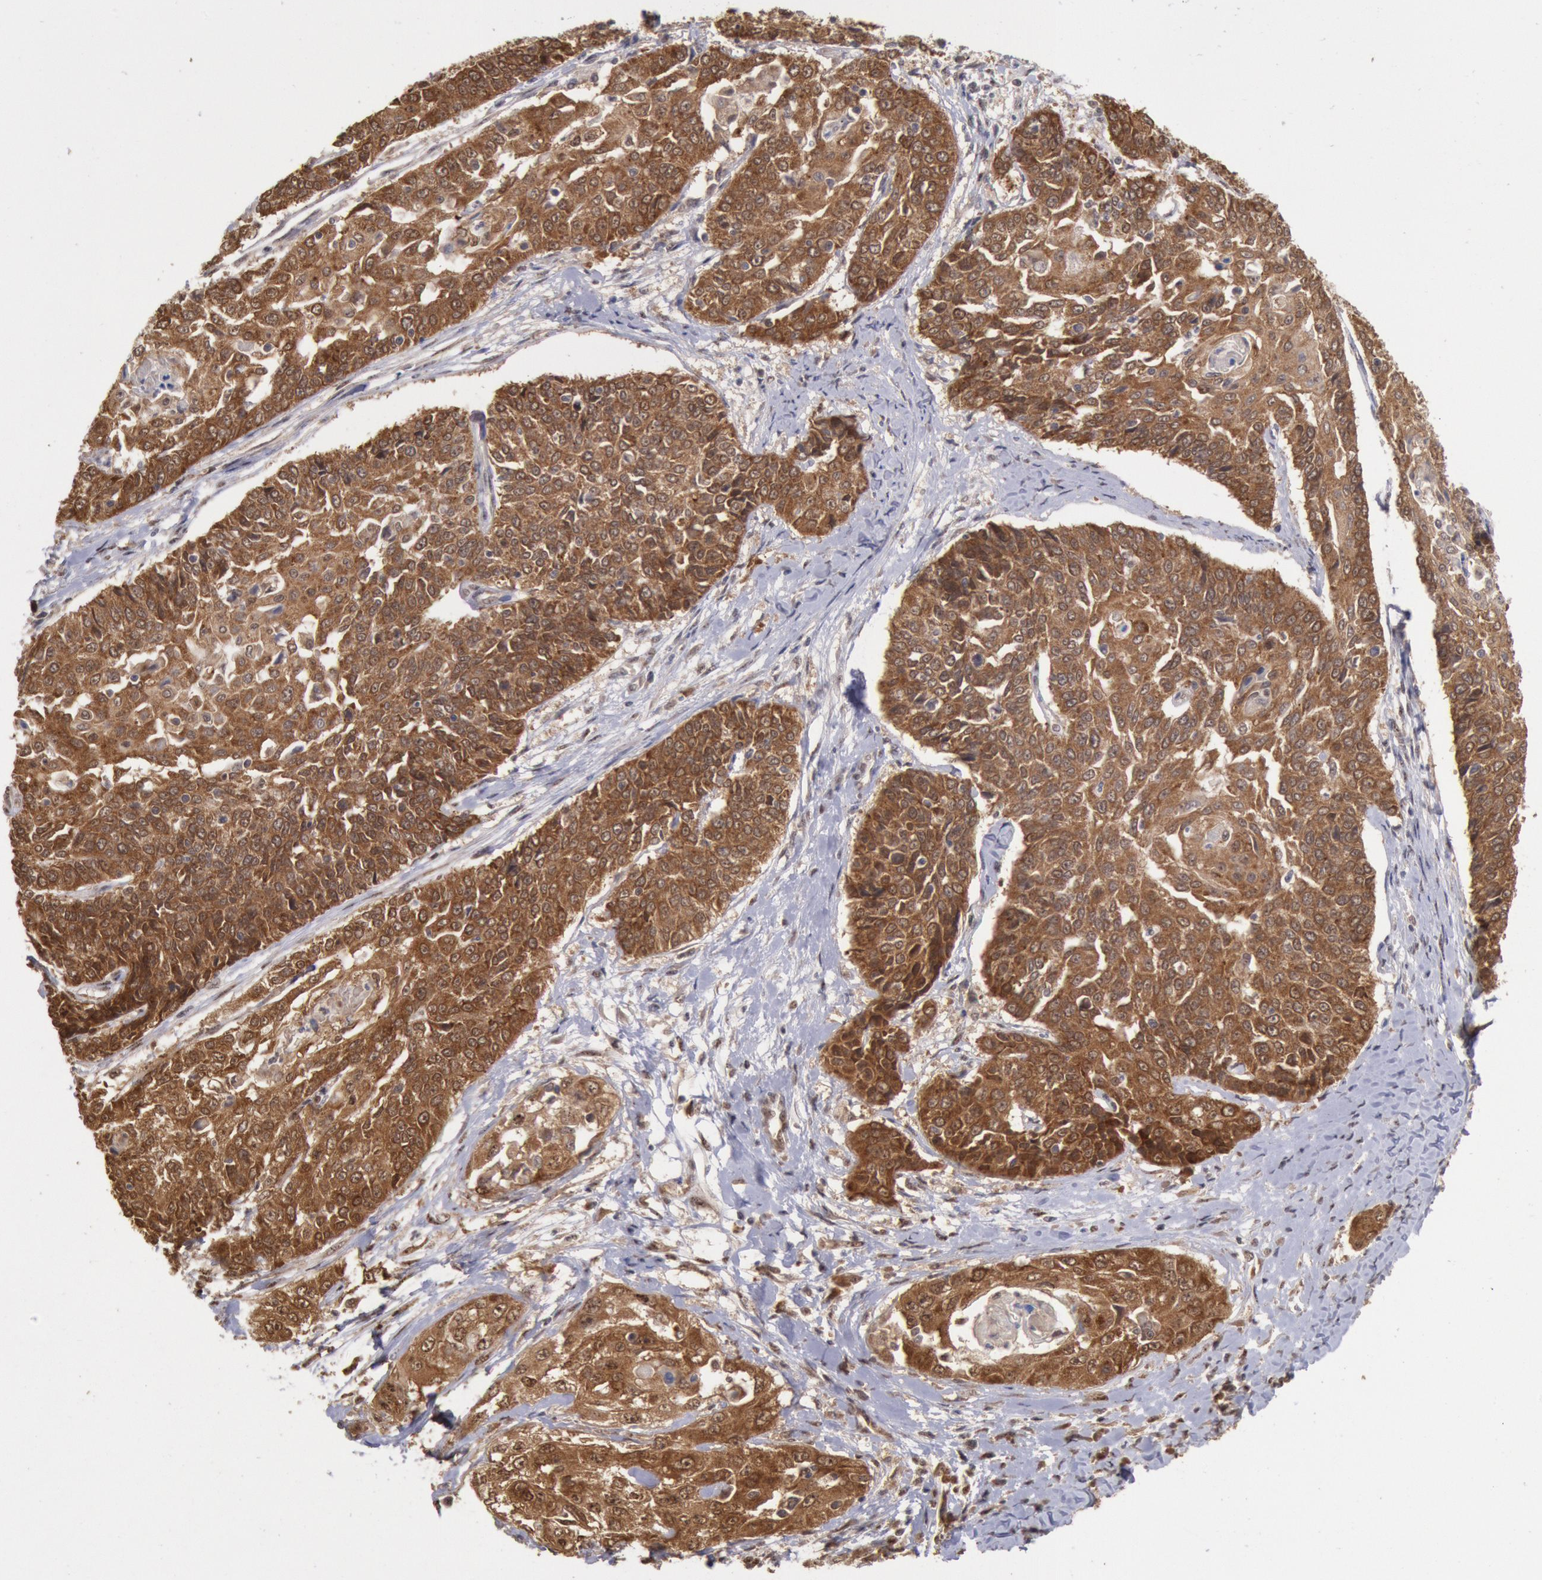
{"staining": {"intensity": "strong", "quantity": ">75%", "location": "cytoplasmic/membranous"}, "tissue": "cervical cancer", "cell_type": "Tumor cells", "image_type": "cancer", "snomed": [{"axis": "morphology", "description": "Squamous cell carcinoma, NOS"}, {"axis": "topography", "description": "Cervix"}], "caption": "Strong cytoplasmic/membranous expression is identified in approximately >75% of tumor cells in cervical cancer (squamous cell carcinoma). (brown staining indicates protein expression, while blue staining denotes nuclei).", "gene": "STX17", "patient": {"sex": "female", "age": 64}}